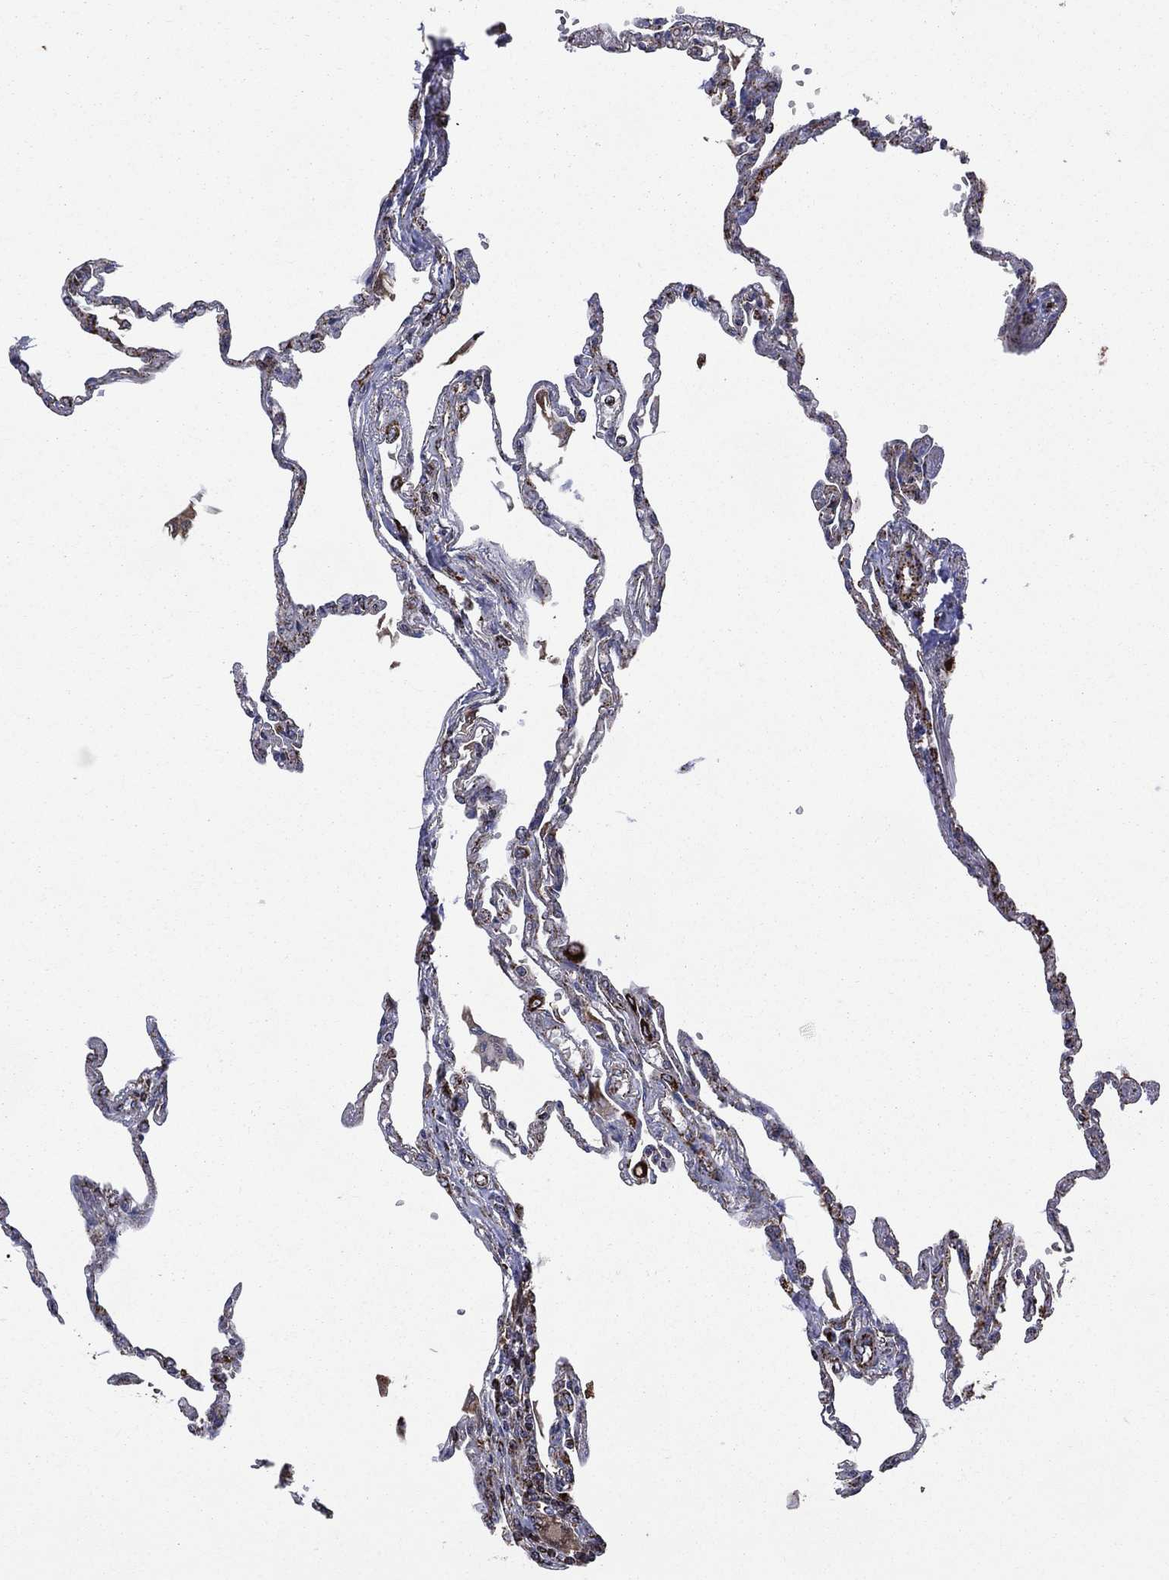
{"staining": {"intensity": "strong", "quantity": "25%-75%", "location": "cytoplasmic/membranous"}, "tissue": "lung", "cell_type": "Alveolar cells", "image_type": "normal", "snomed": [{"axis": "morphology", "description": "Normal tissue, NOS"}, {"axis": "topography", "description": "Lung"}], "caption": "Immunohistochemical staining of unremarkable human lung exhibits 25%-75% levels of strong cytoplasmic/membranous protein positivity in approximately 25%-75% of alveolar cells.", "gene": "GOT2", "patient": {"sex": "male", "age": 78}}